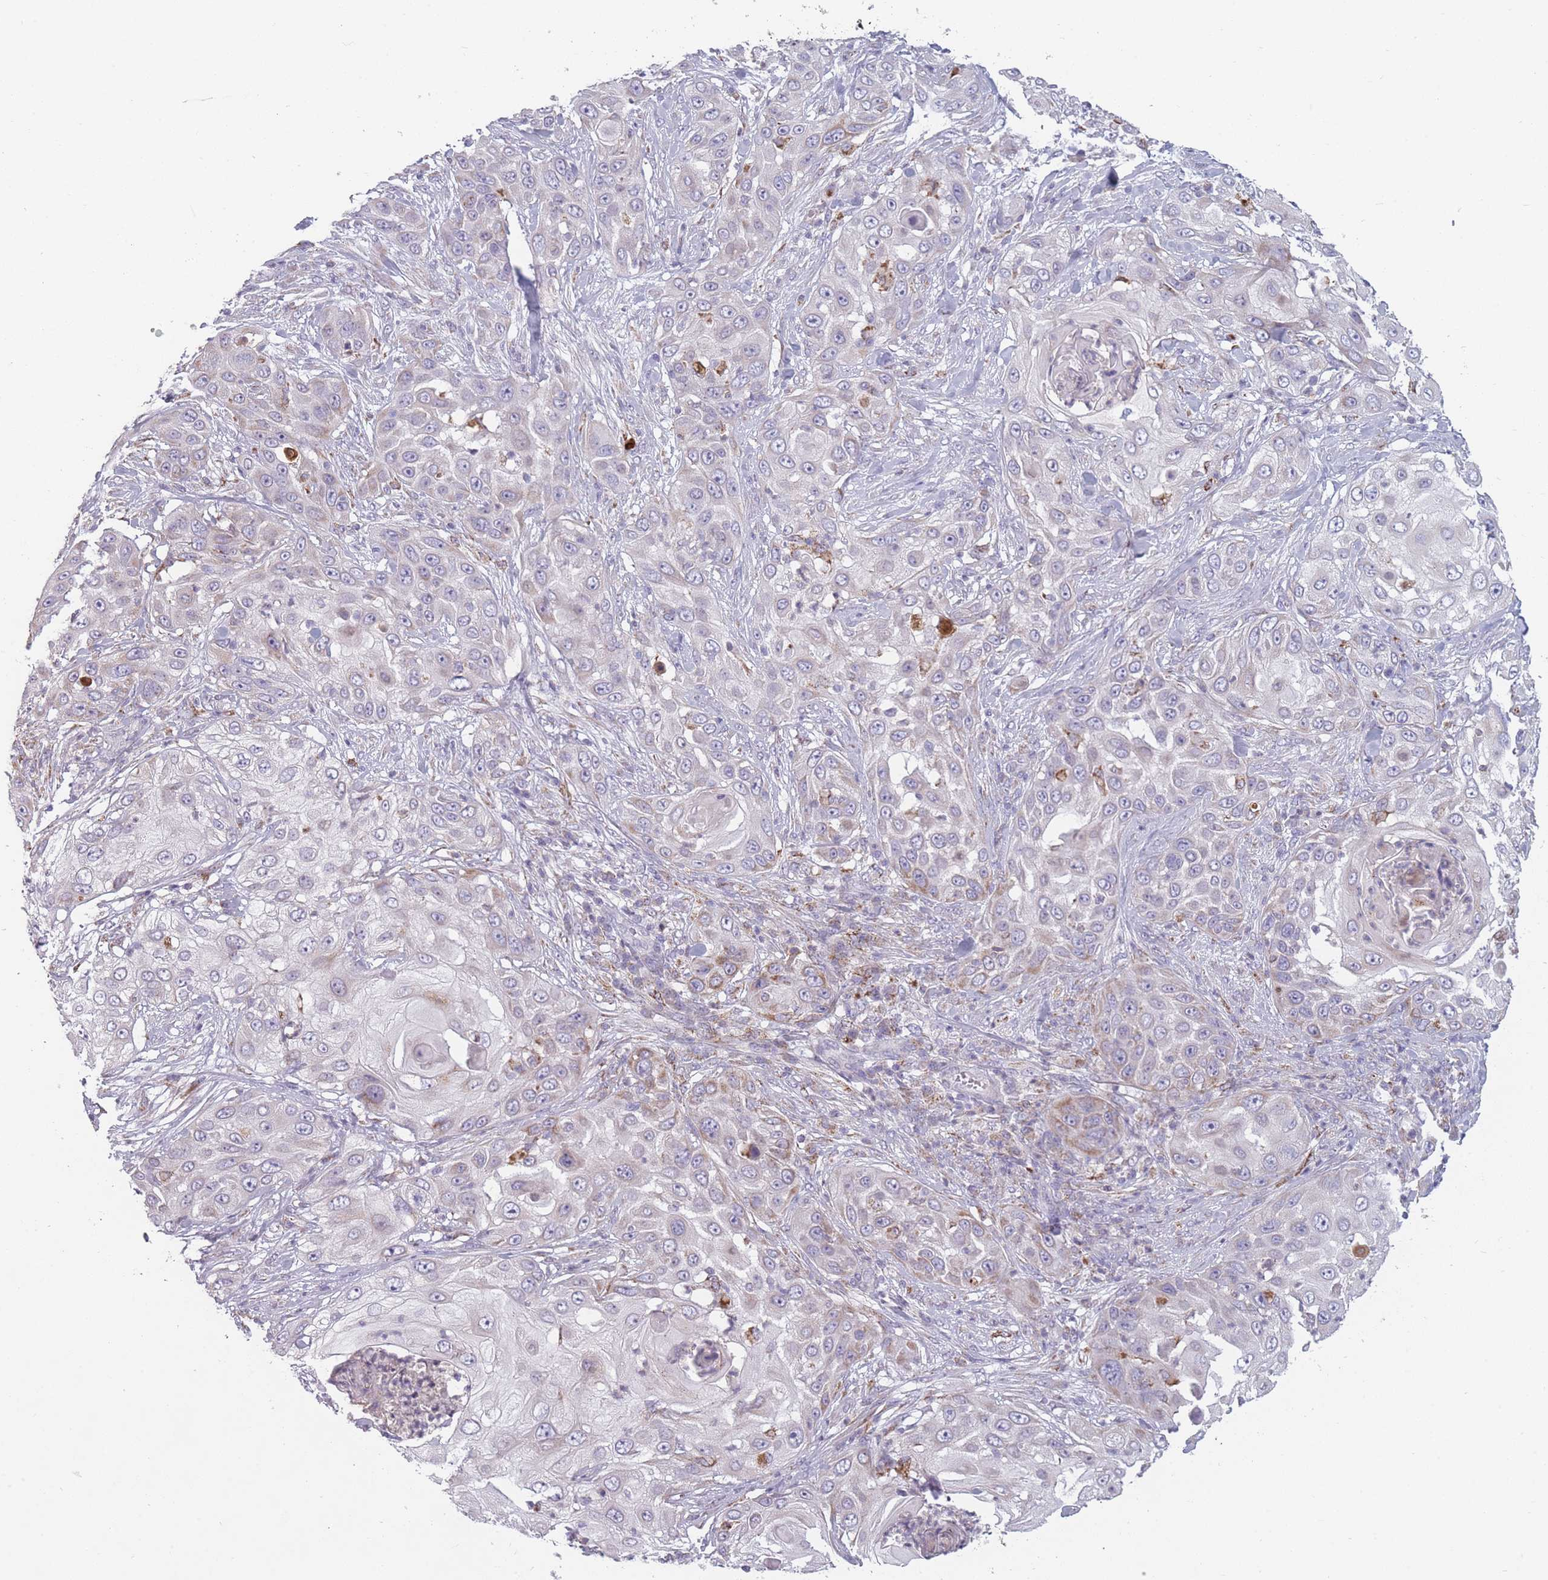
{"staining": {"intensity": "weak", "quantity": "<25%", "location": "cytoplasmic/membranous"}, "tissue": "skin cancer", "cell_type": "Tumor cells", "image_type": "cancer", "snomed": [{"axis": "morphology", "description": "Squamous cell carcinoma, NOS"}, {"axis": "topography", "description": "Skin"}], "caption": "Skin cancer was stained to show a protein in brown. There is no significant expression in tumor cells.", "gene": "PEX11B", "patient": {"sex": "female", "age": 44}}